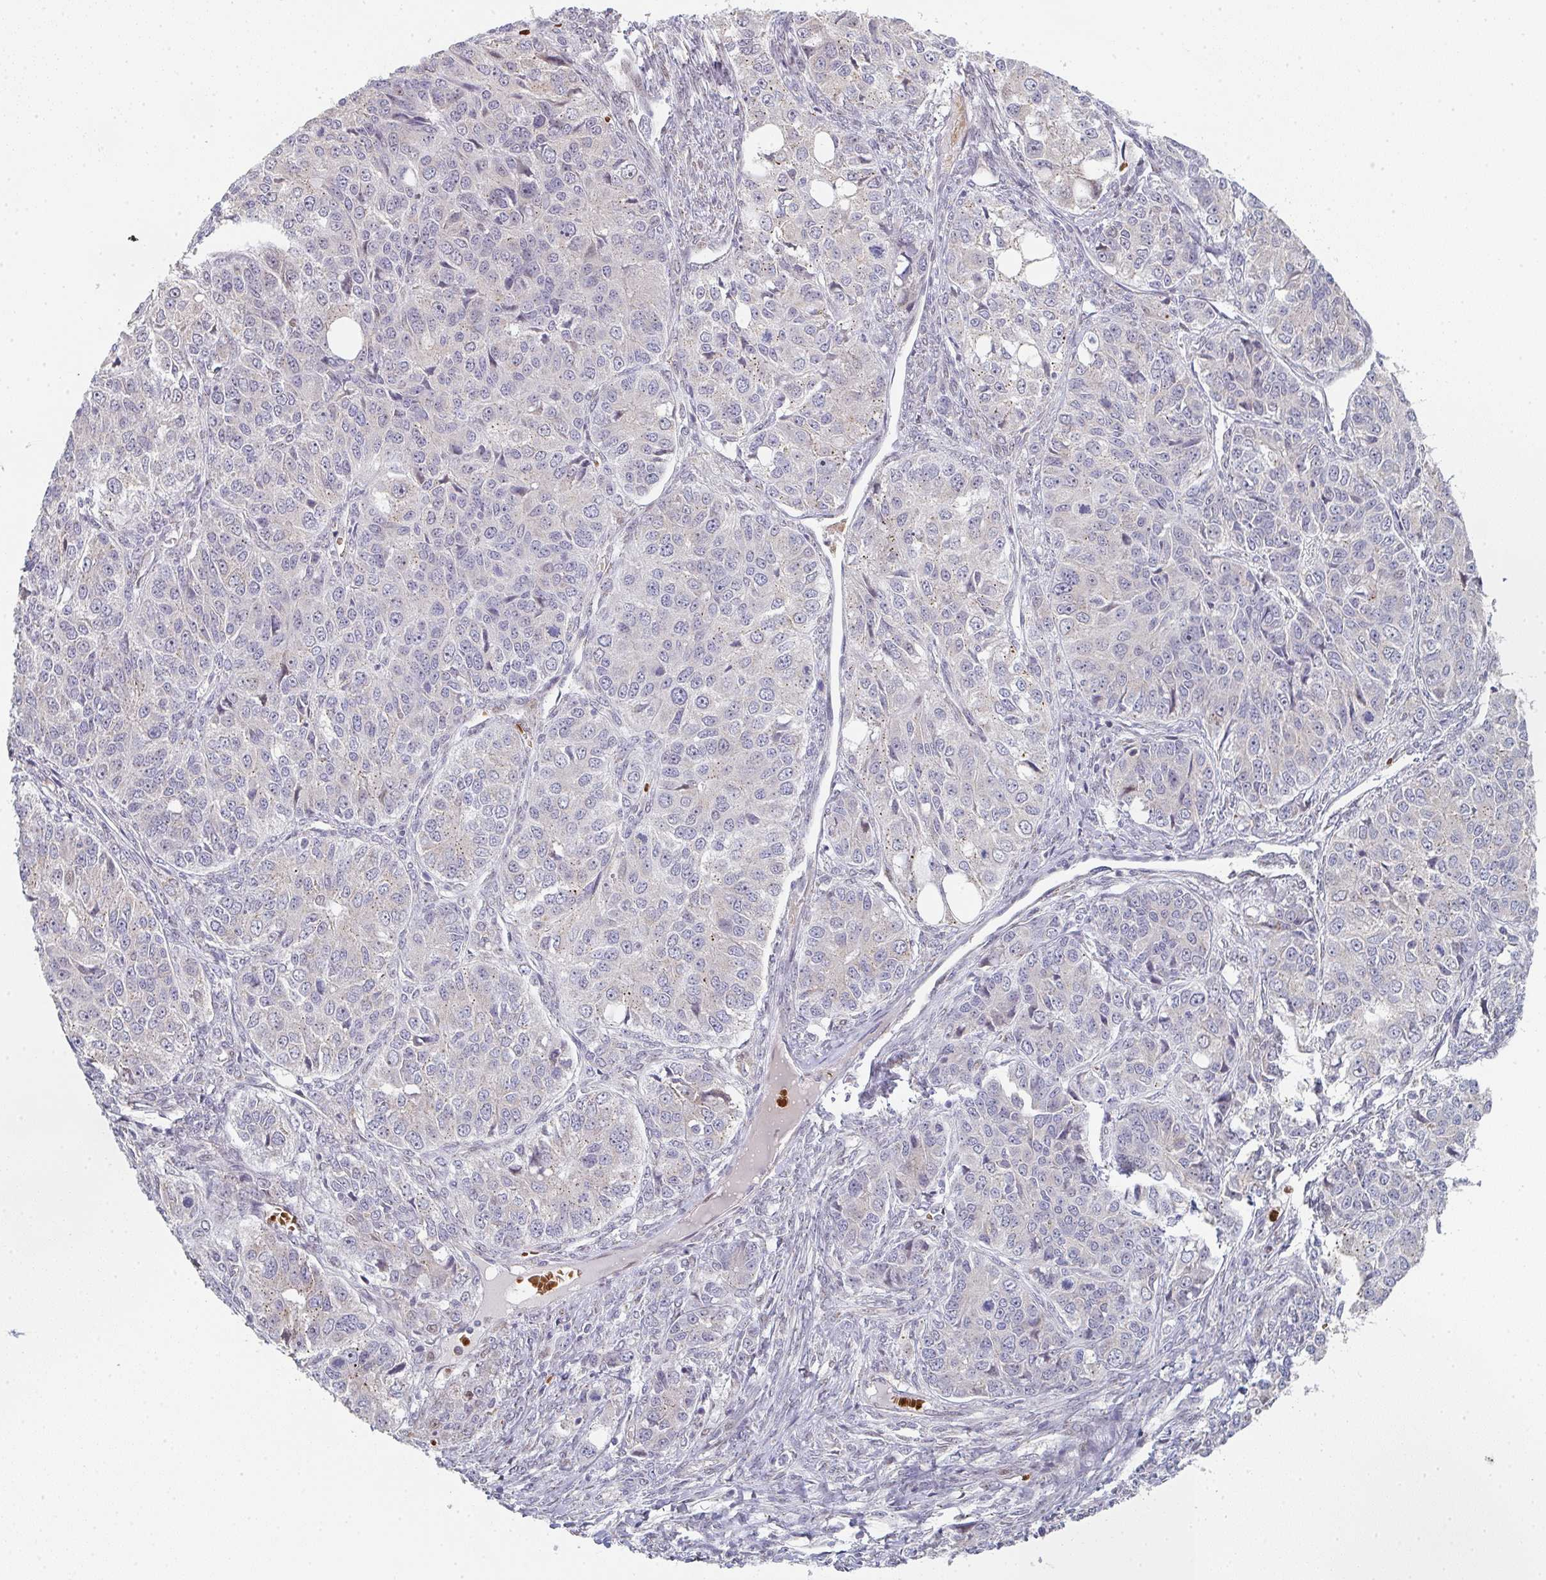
{"staining": {"intensity": "weak", "quantity": "25%-75%", "location": "cytoplasmic/membranous"}, "tissue": "ovarian cancer", "cell_type": "Tumor cells", "image_type": "cancer", "snomed": [{"axis": "morphology", "description": "Carcinoma, endometroid"}, {"axis": "topography", "description": "Ovary"}], "caption": "Protein staining of ovarian endometroid carcinoma tissue exhibits weak cytoplasmic/membranous positivity in about 25%-75% of tumor cells.", "gene": "ZNF526", "patient": {"sex": "female", "age": 51}}